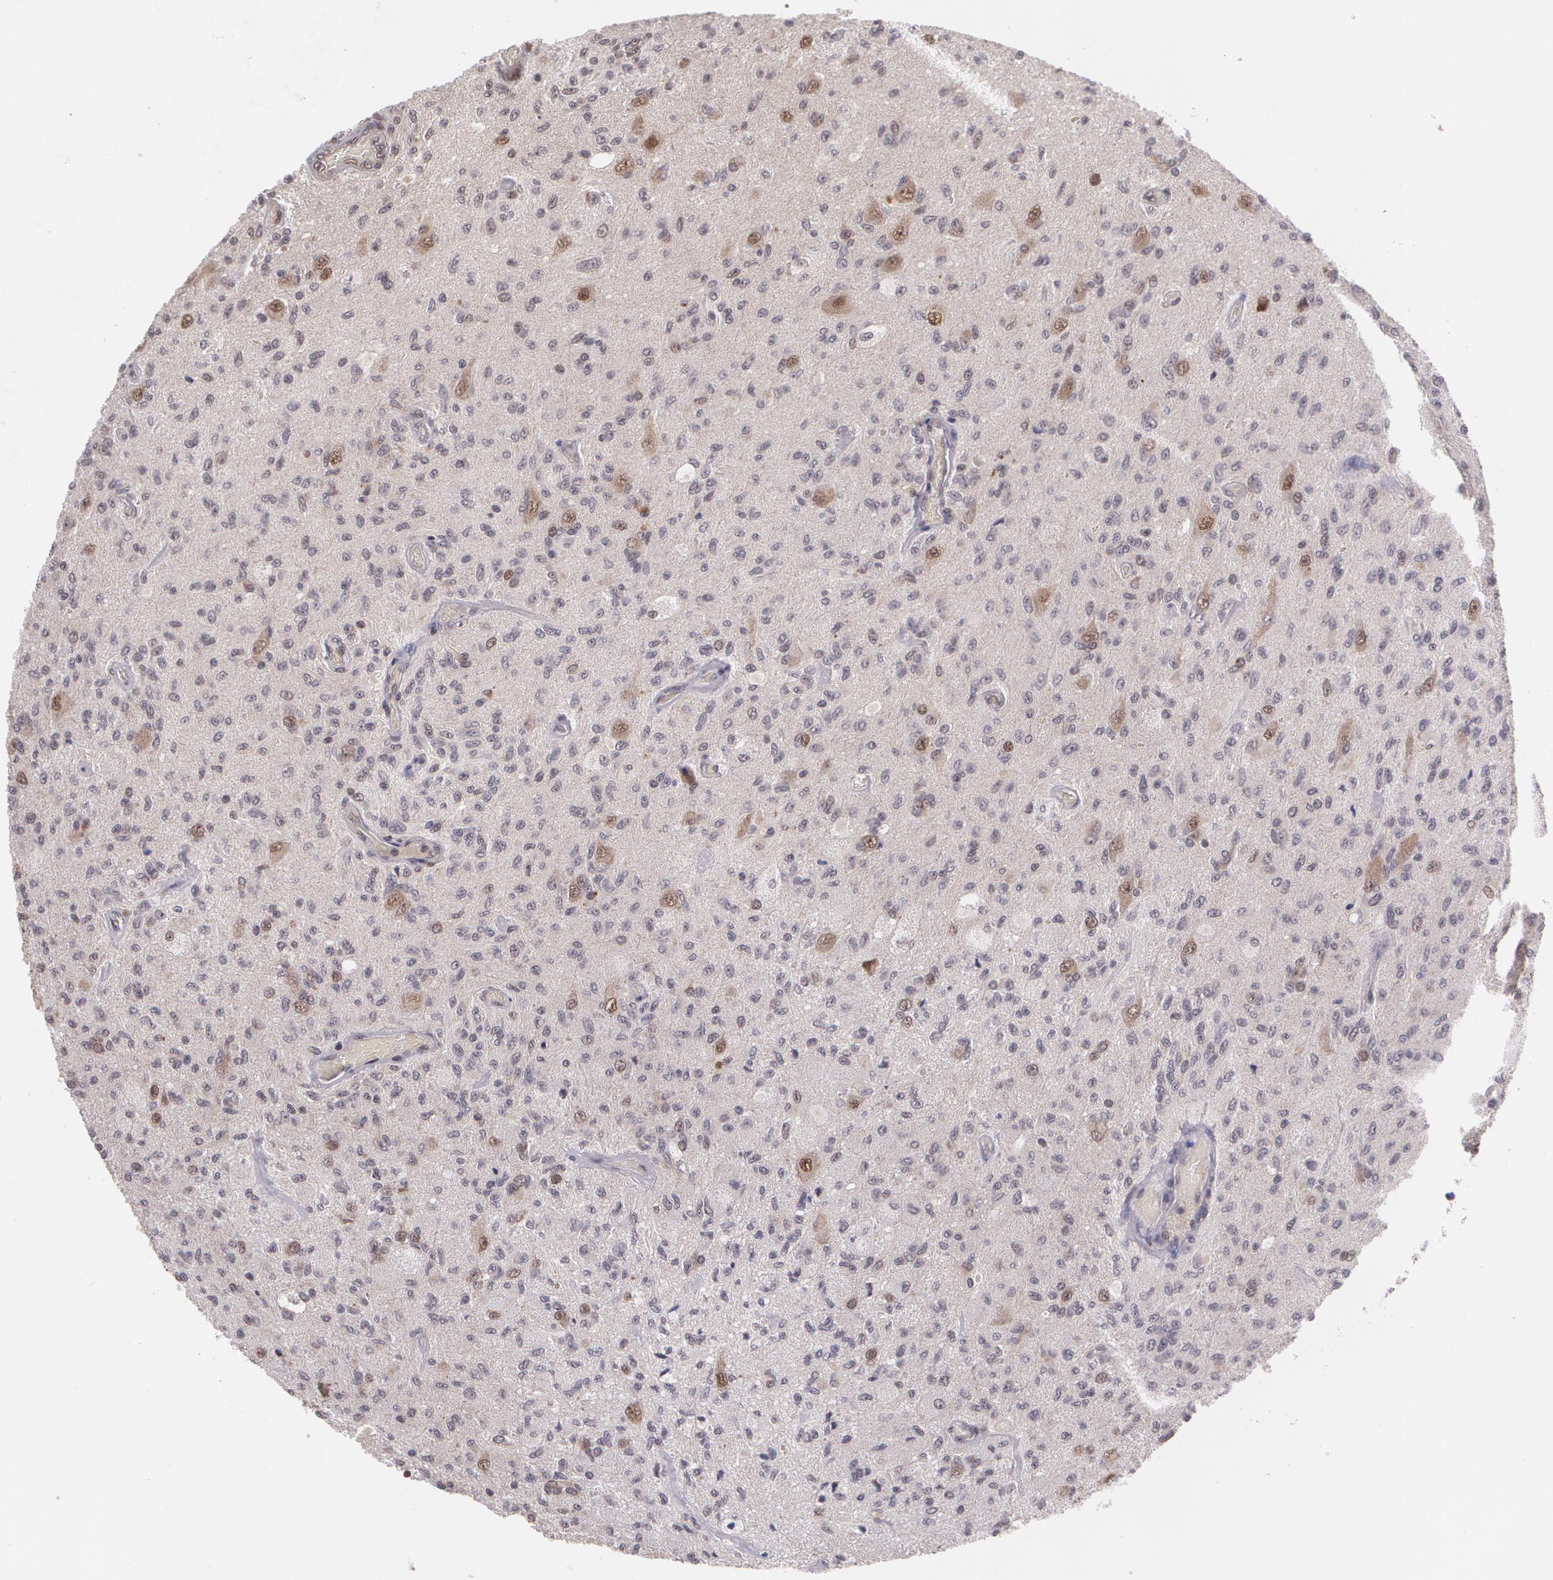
{"staining": {"intensity": "weak", "quantity": "<25%", "location": "nuclear"}, "tissue": "glioma", "cell_type": "Tumor cells", "image_type": "cancer", "snomed": [{"axis": "morphology", "description": "Normal tissue, NOS"}, {"axis": "morphology", "description": "Glioma, malignant, High grade"}, {"axis": "topography", "description": "Cerebral cortex"}], "caption": "A high-resolution histopathology image shows immunohistochemistry staining of glioma, which shows no significant staining in tumor cells.", "gene": "CUL2", "patient": {"sex": "male", "age": 77}}